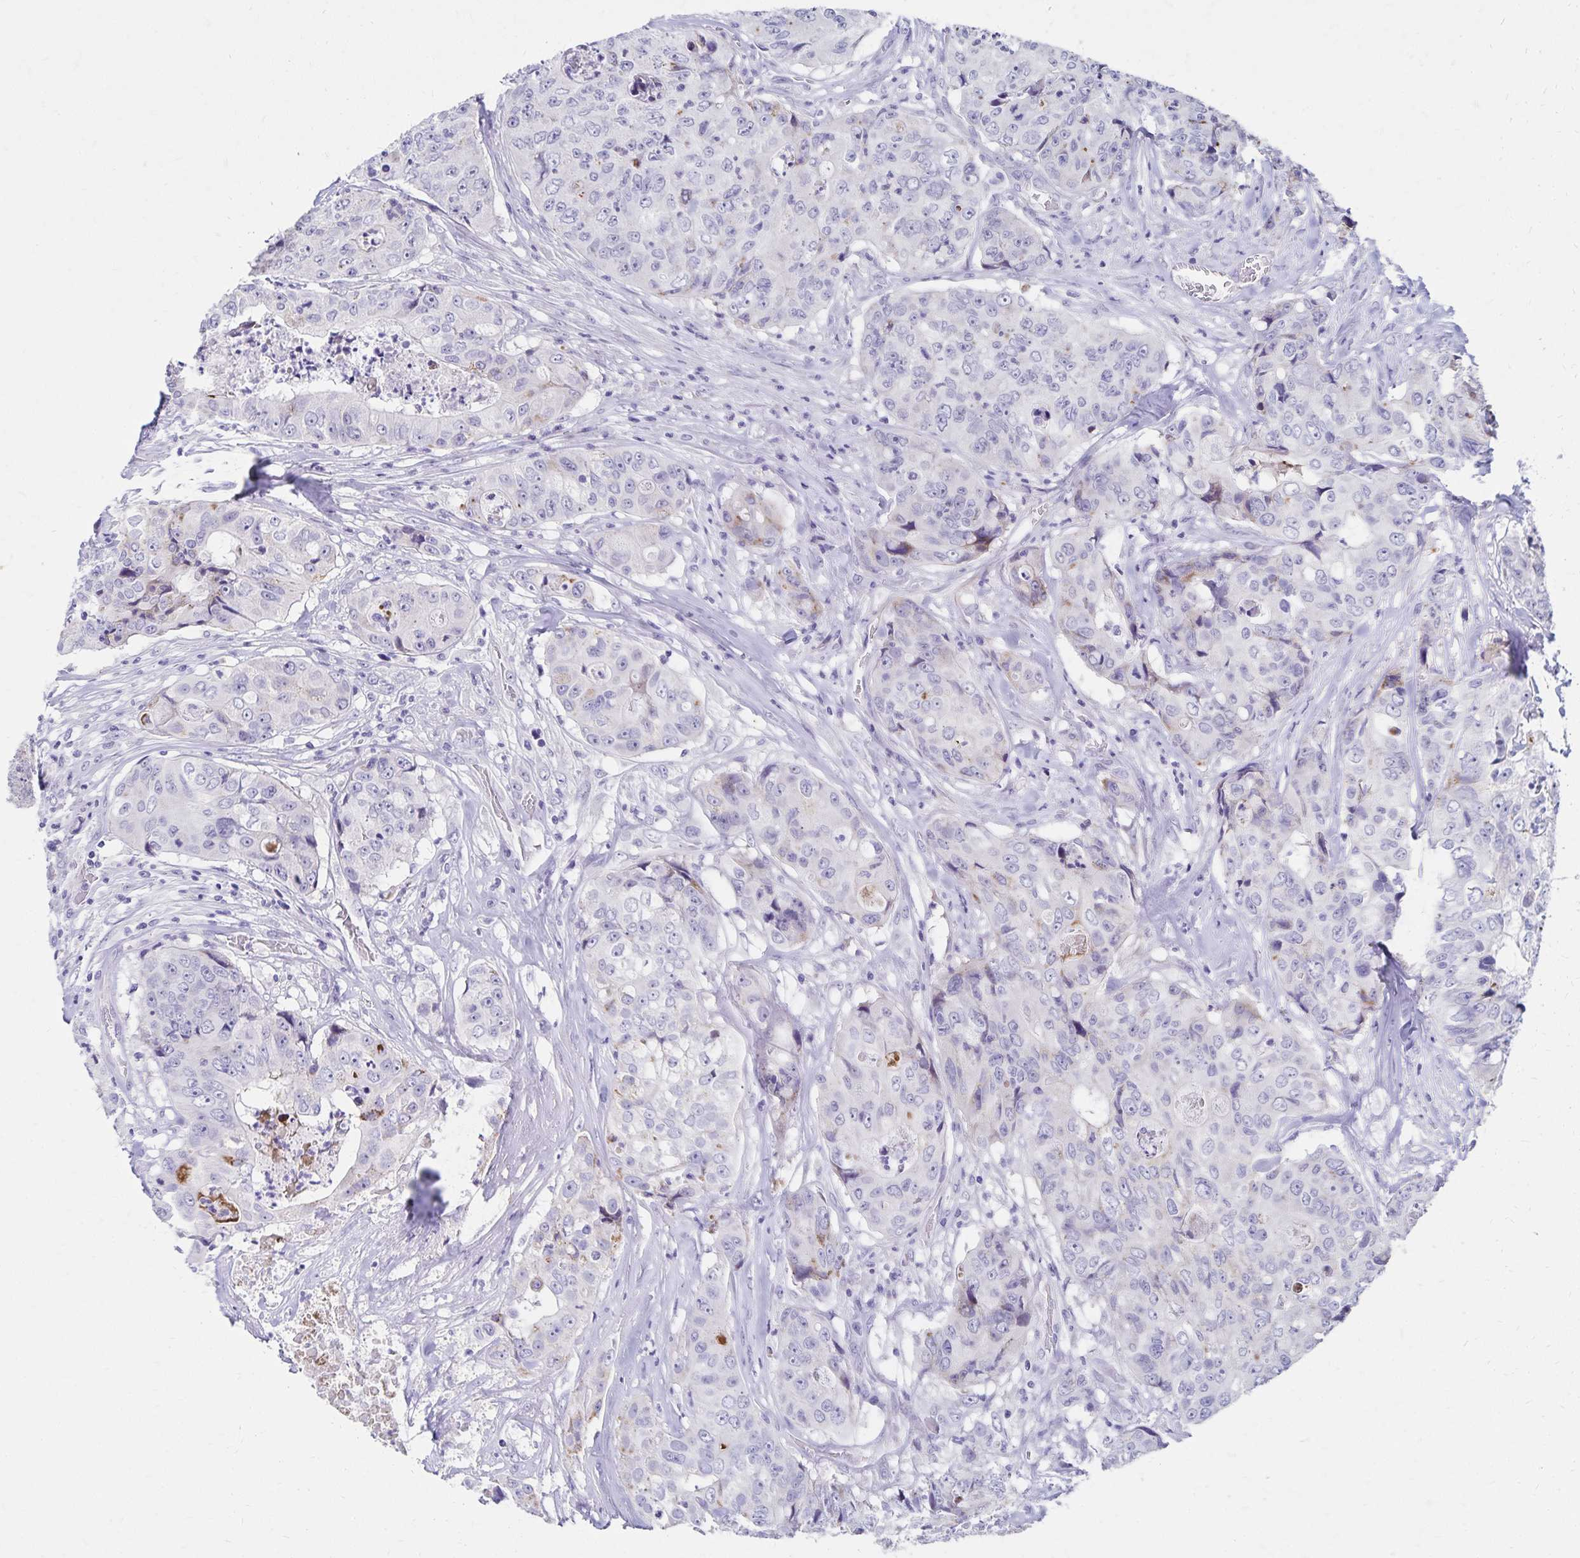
{"staining": {"intensity": "negative", "quantity": "none", "location": "none"}, "tissue": "colorectal cancer", "cell_type": "Tumor cells", "image_type": "cancer", "snomed": [{"axis": "morphology", "description": "Adenocarcinoma, NOS"}, {"axis": "topography", "description": "Rectum"}], "caption": "A high-resolution micrograph shows immunohistochemistry (IHC) staining of colorectal adenocarcinoma, which shows no significant positivity in tumor cells.", "gene": "NECAP1", "patient": {"sex": "female", "age": 62}}